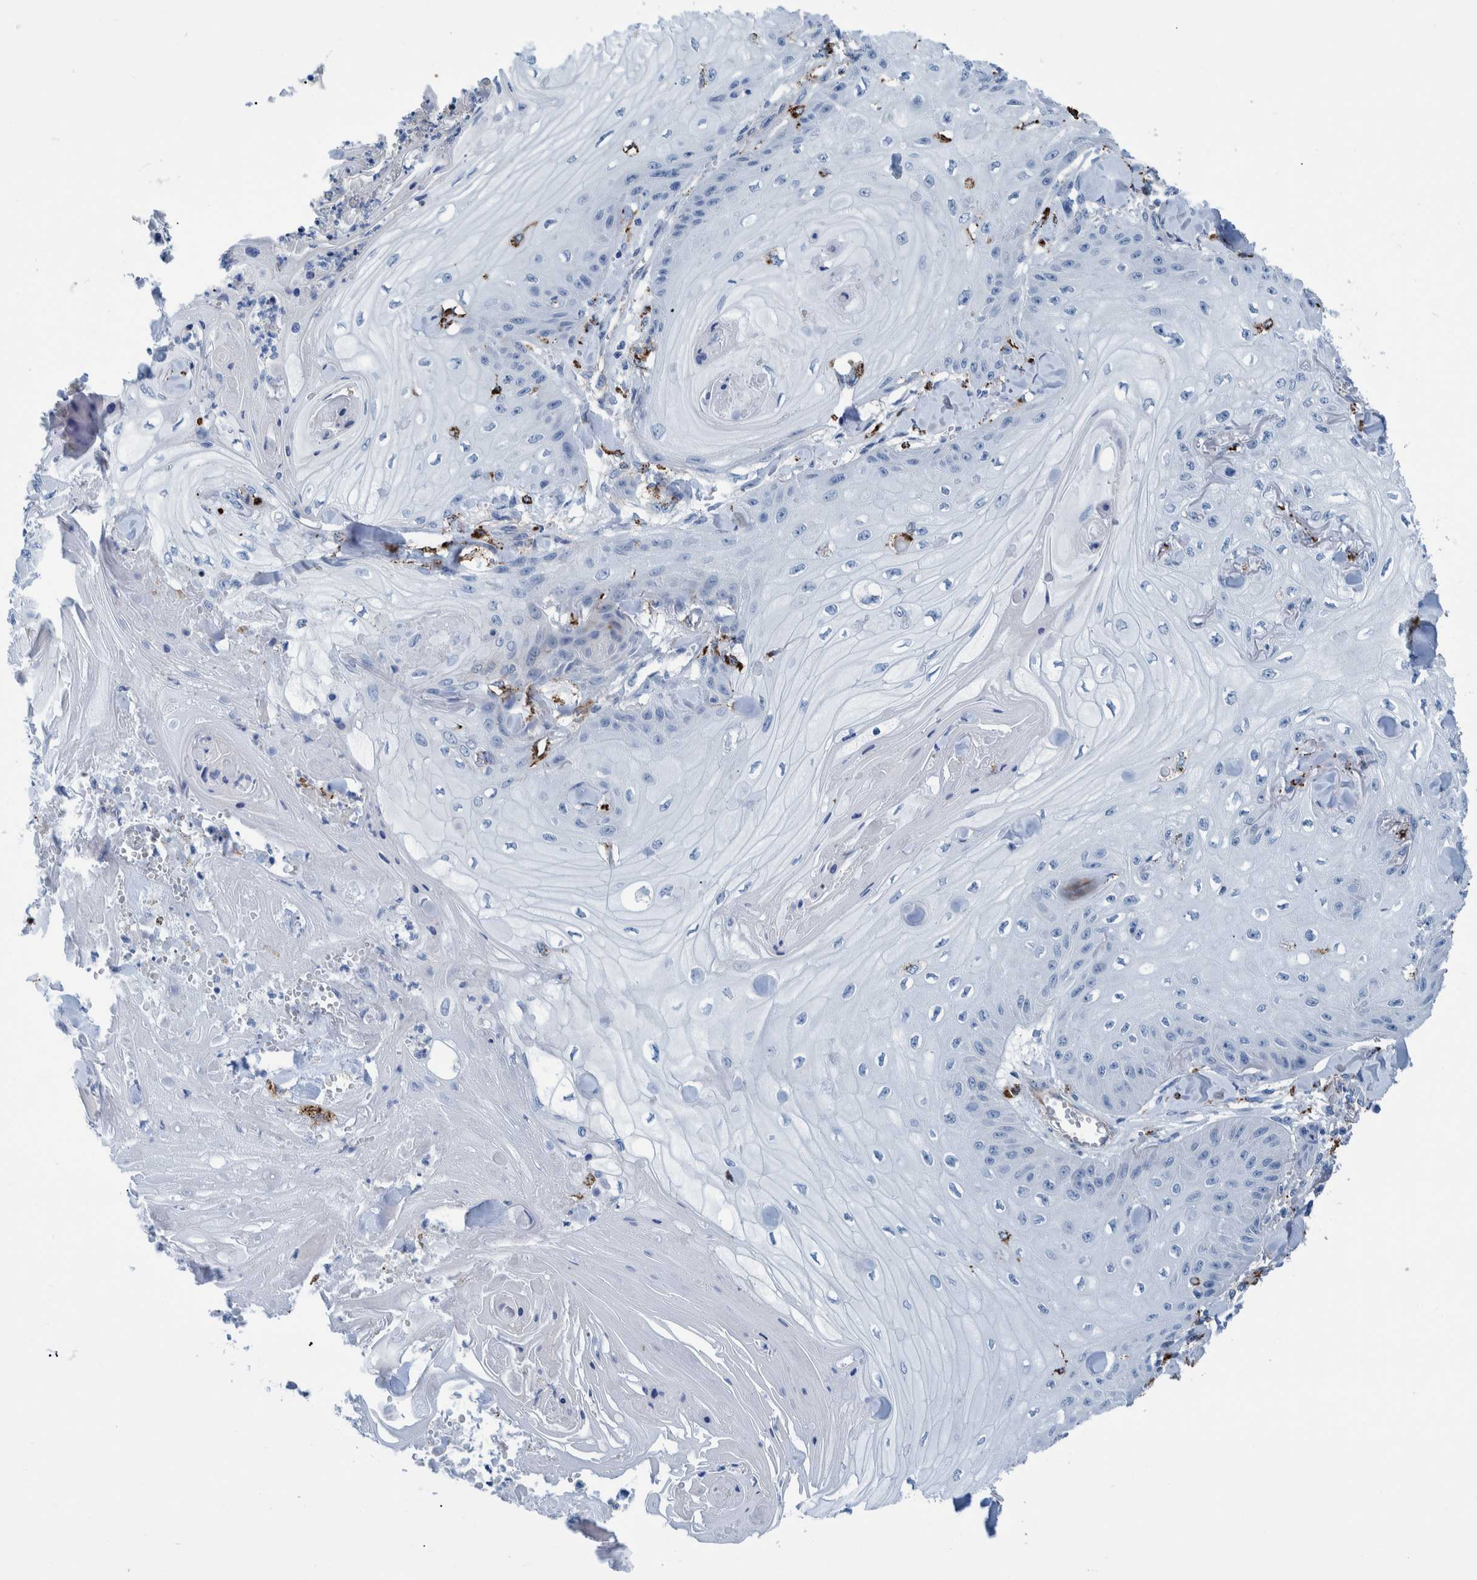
{"staining": {"intensity": "negative", "quantity": "none", "location": "none"}, "tissue": "skin cancer", "cell_type": "Tumor cells", "image_type": "cancer", "snomed": [{"axis": "morphology", "description": "Squamous cell carcinoma, NOS"}, {"axis": "topography", "description": "Skin"}], "caption": "A high-resolution image shows immunohistochemistry staining of skin squamous cell carcinoma, which displays no significant expression in tumor cells.", "gene": "IDO1", "patient": {"sex": "male", "age": 74}}